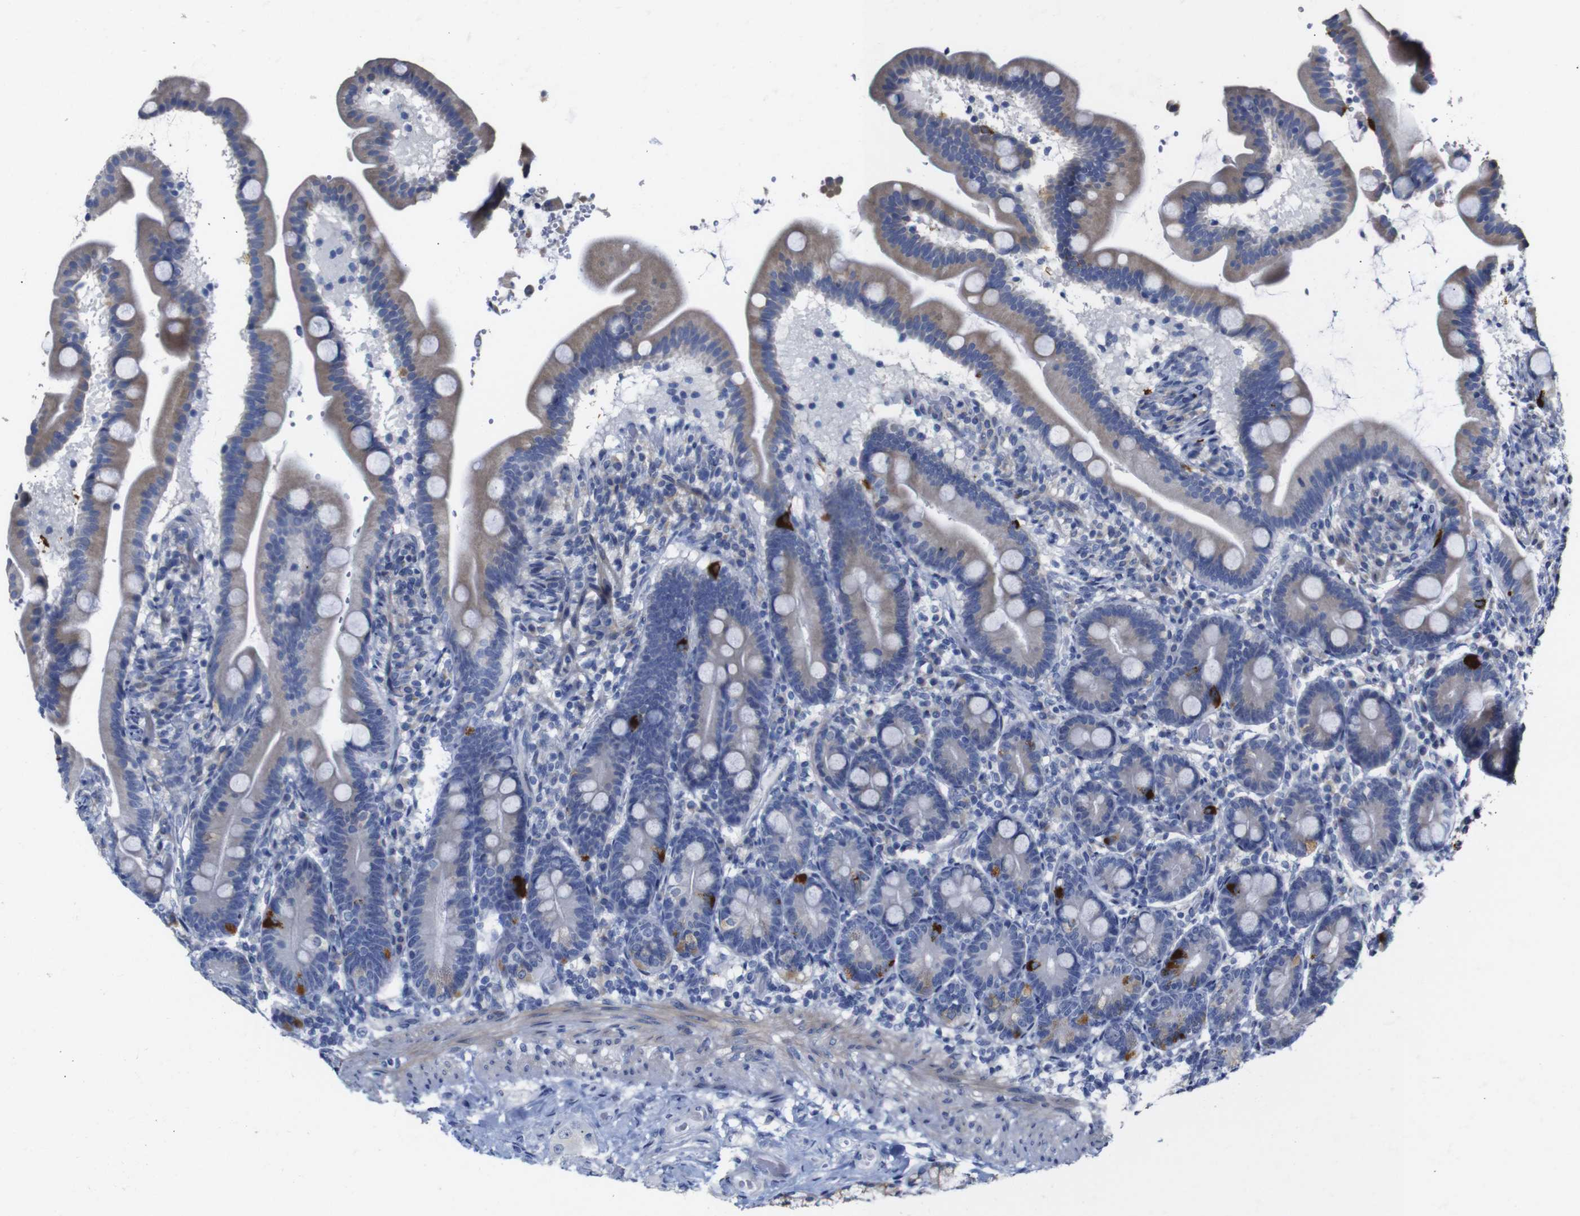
{"staining": {"intensity": "moderate", "quantity": "25%-75%", "location": "cytoplasmic/membranous"}, "tissue": "duodenum", "cell_type": "Glandular cells", "image_type": "normal", "snomed": [{"axis": "morphology", "description": "Normal tissue, NOS"}, {"axis": "topography", "description": "Duodenum"}], "caption": "DAB immunohistochemical staining of unremarkable human duodenum reveals moderate cytoplasmic/membranous protein staining in approximately 25%-75% of glandular cells.", "gene": "TCEAL9", "patient": {"sex": "male", "age": 54}}